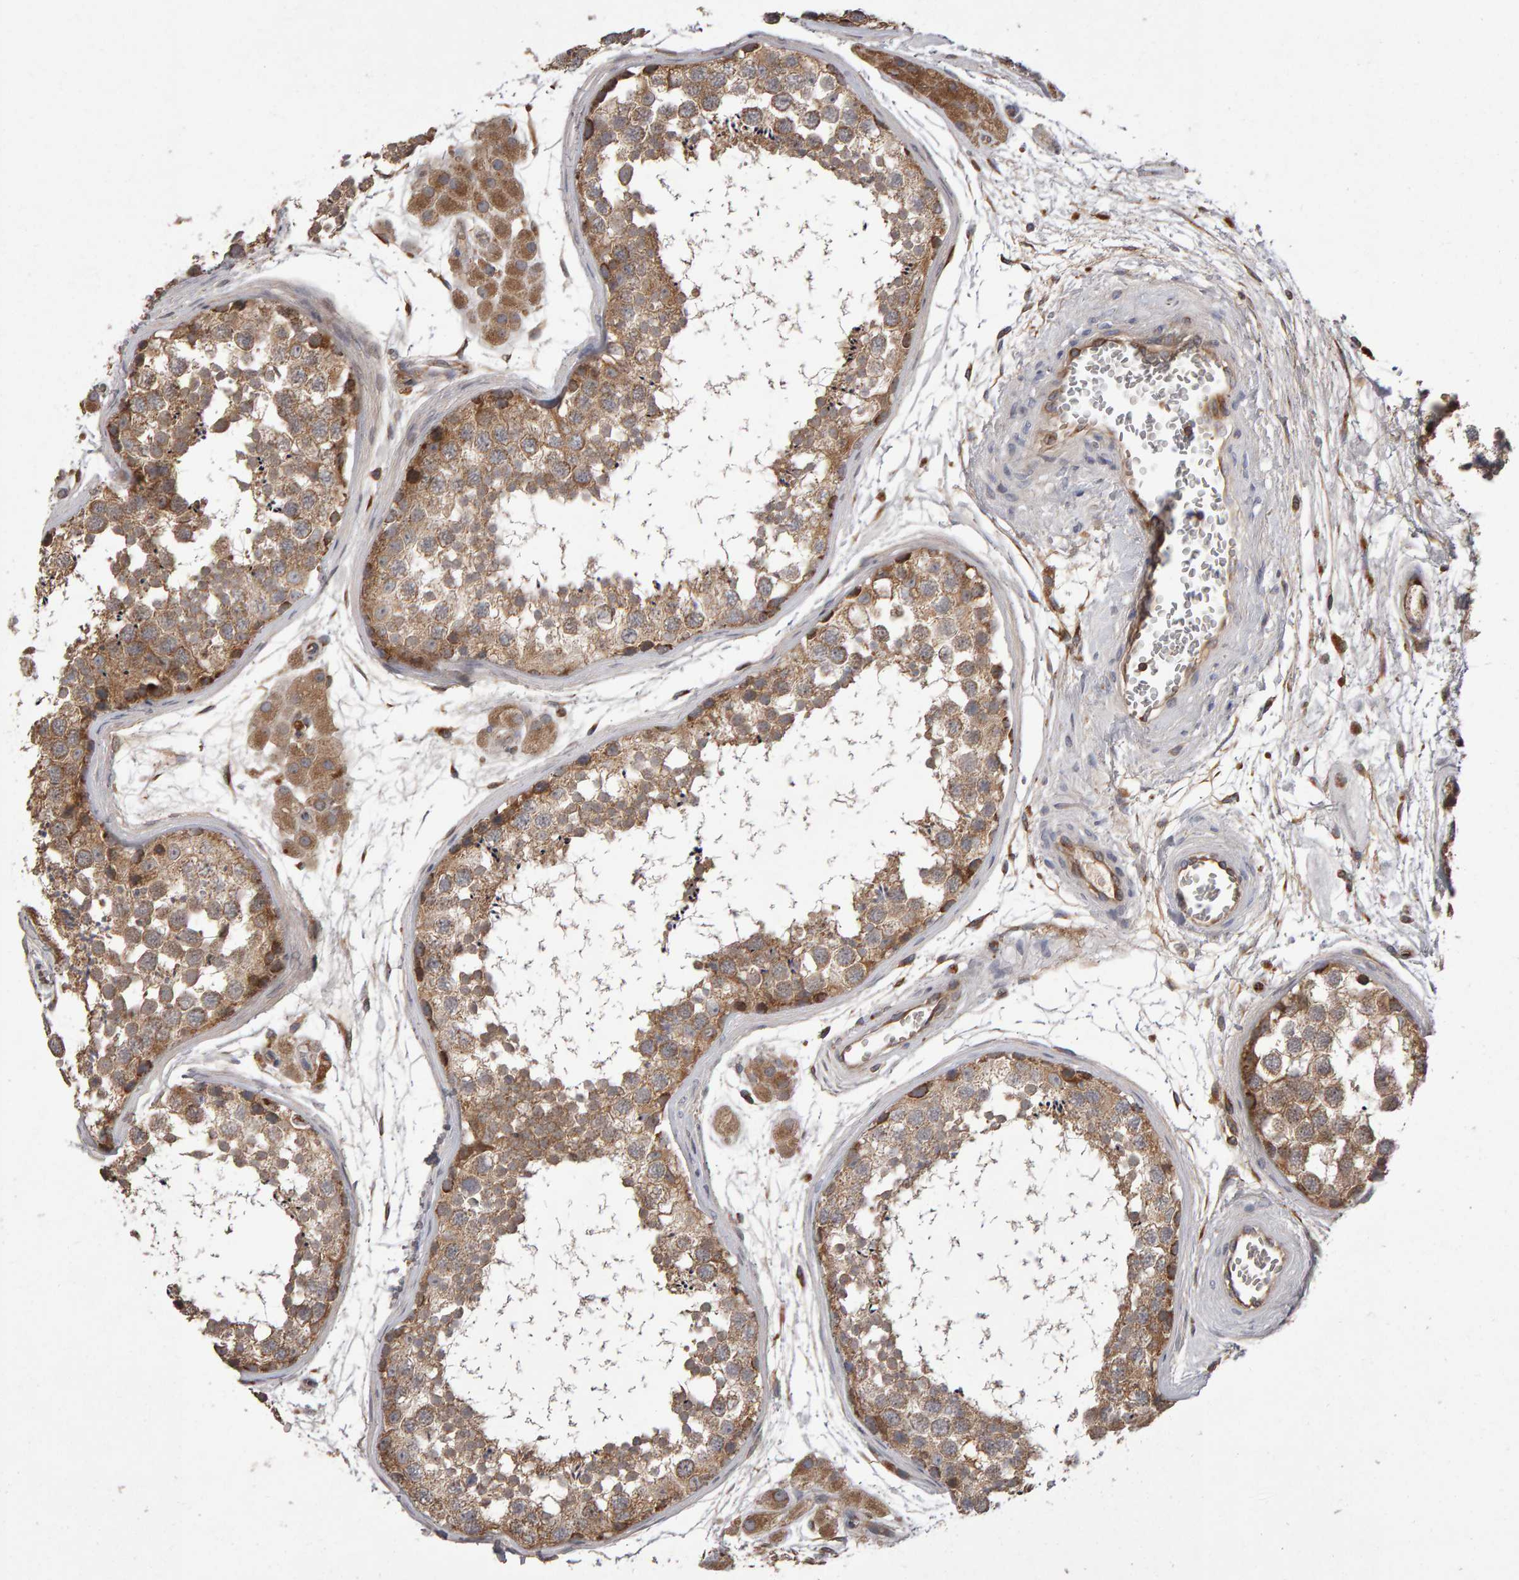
{"staining": {"intensity": "moderate", "quantity": ">75%", "location": "cytoplasmic/membranous"}, "tissue": "testis", "cell_type": "Cells in seminiferous ducts", "image_type": "normal", "snomed": [{"axis": "morphology", "description": "Normal tissue, NOS"}, {"axis": "topography", "description": "Testis"}], "caption": "Cells in seminiferous ducts demonstrate moderate cytoplasmic/membranous positivity in approximately >75% of cells in benign testis. The staining is performed using DAB brown chromogen to label protein expression. The nuclei are counter-stained blue using hematoxylin.", "gene": "PGS1", "patient": {"sex": "male", "age": 56}}